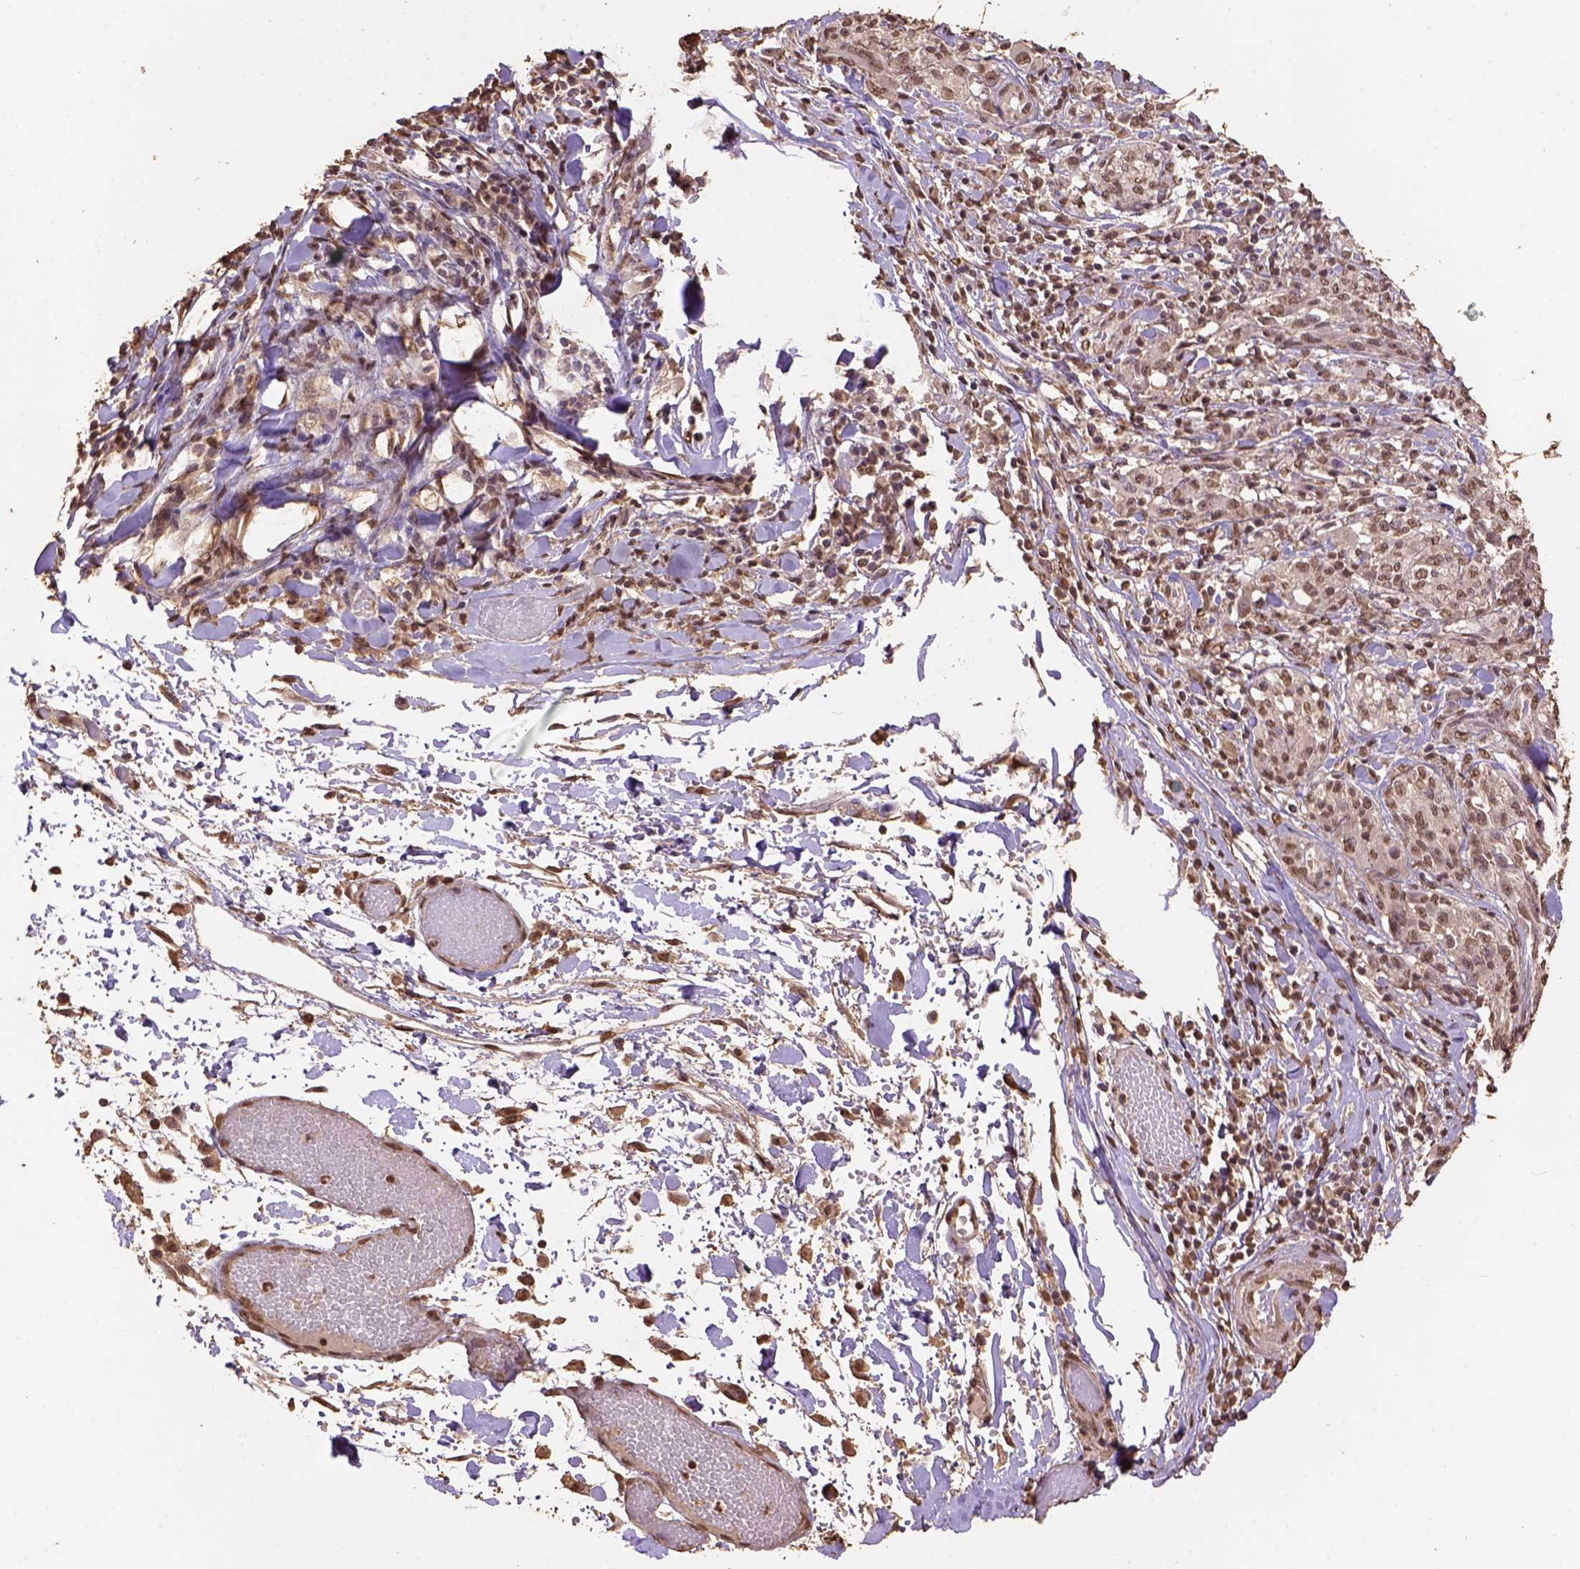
{"staining": {"intensity": "moderate", "quantity": ">75%", "location": "nuclear"}, "tissue": "melanoma", "cell_type": "Tumor cells", "image_type": "cancer", "snomed": [{"axis": "morphology", "description": "Malignant melanoma, NOS"}, {"axis": "topography", "description": "Skin"}], "caption": "Moderate nuclear expression is appreciated in approximately >75% of tumor cells in melanoma.", "gene": "CSTF2T", "patient": {"sex": "female", "age": 91}}